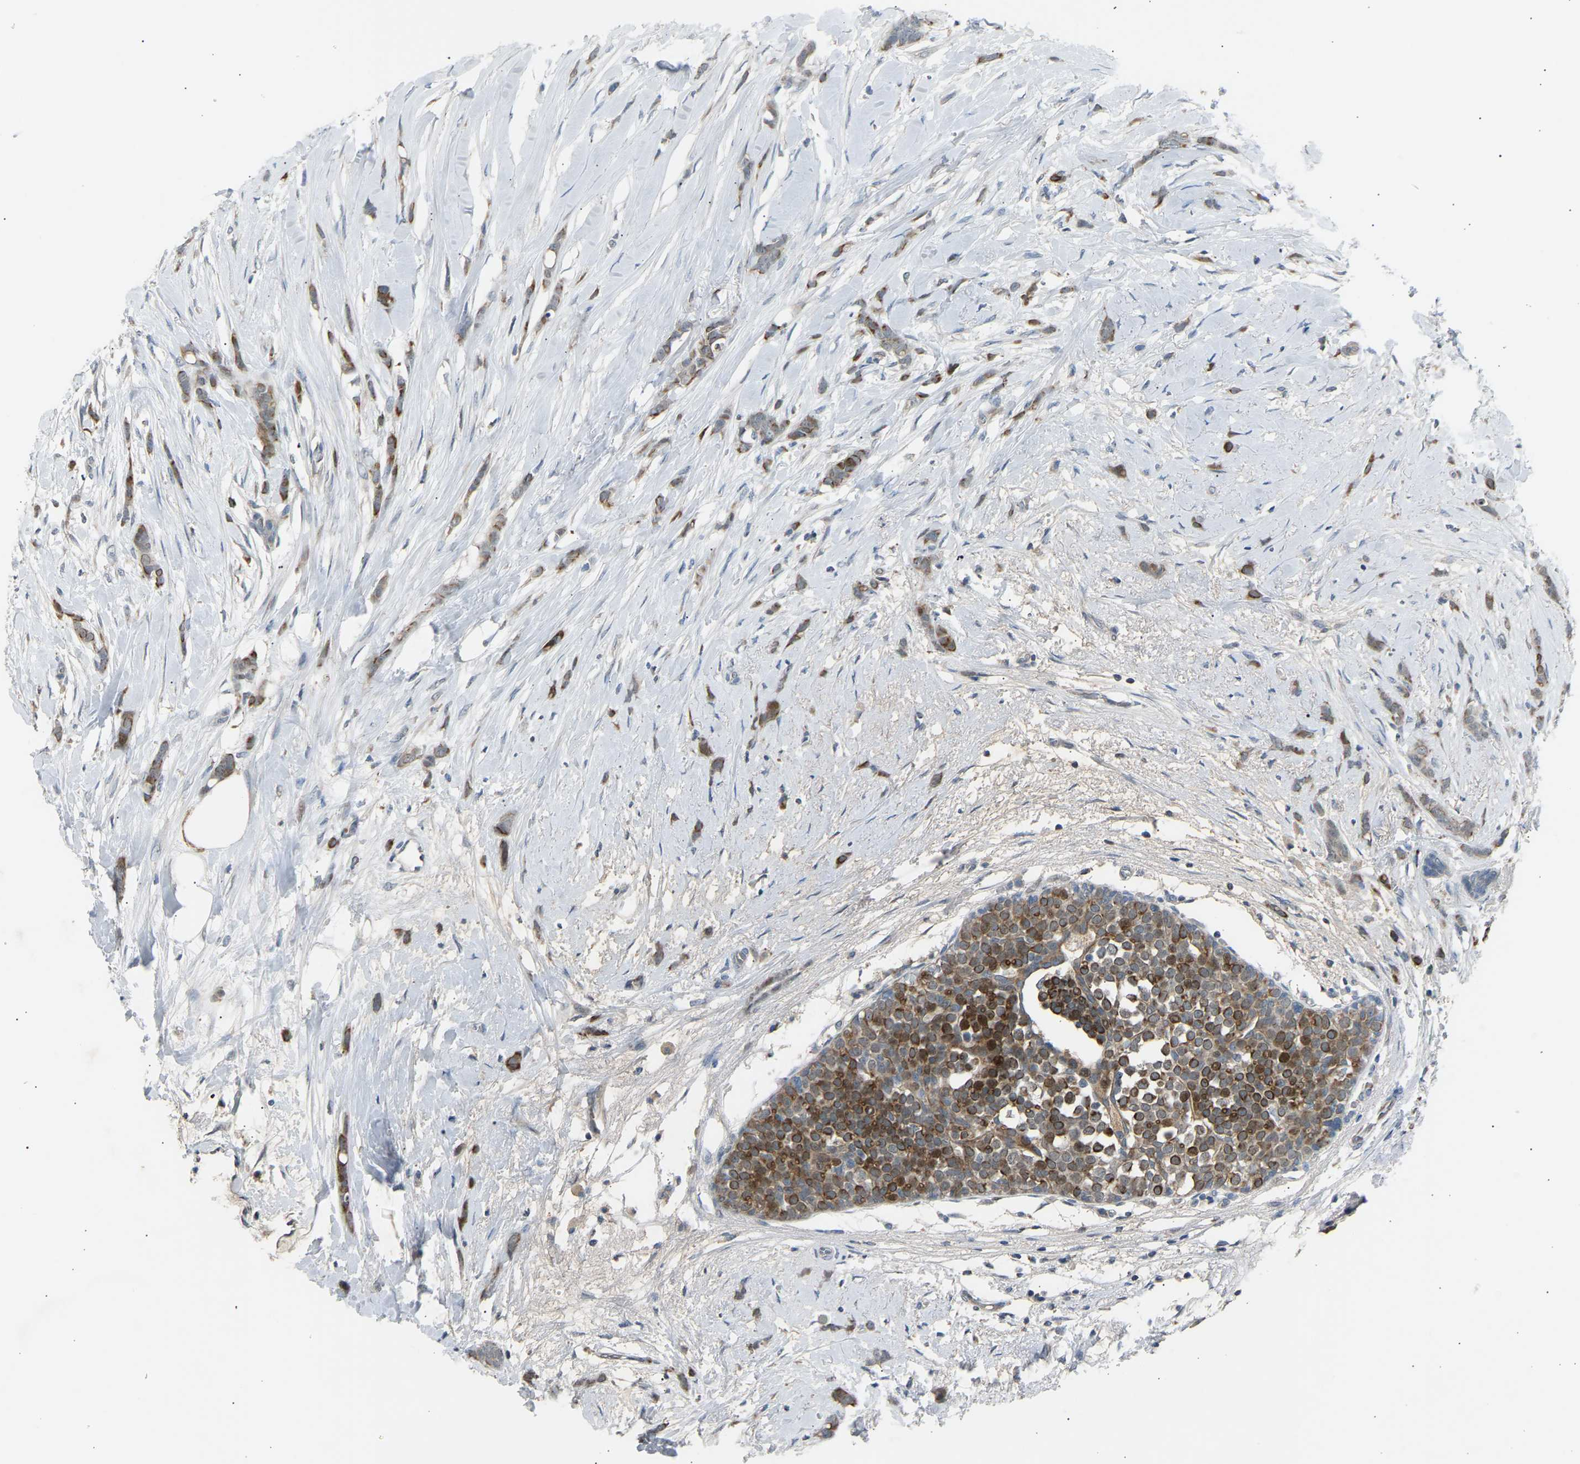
{"staining": {"intensity": "moderate", "quantity": ">75%", "location": "cytoplasmic/membranous"}, "tissue": "breast cancer", "cell_type": "Tumor cells", "image_type": "cancer", "snomed": [{"axis": "morphology", "description": "Lobular carcinoma, in situ"}, {"axis": "morphology", "description": "Lobular carcinoma"}, {"axis": "topography", "description": "Breast"}], "caption": "DAB (3,3'-diaminobenzidine) immunohistochemical staining of human breast cancer (lobular carcinoma) reveals moderate cytoplasmic/membranous protein positivity in approximately >75% of tumor cells.", "gene": "VPS41", "patient": {"sex": "female", "age": 41}}